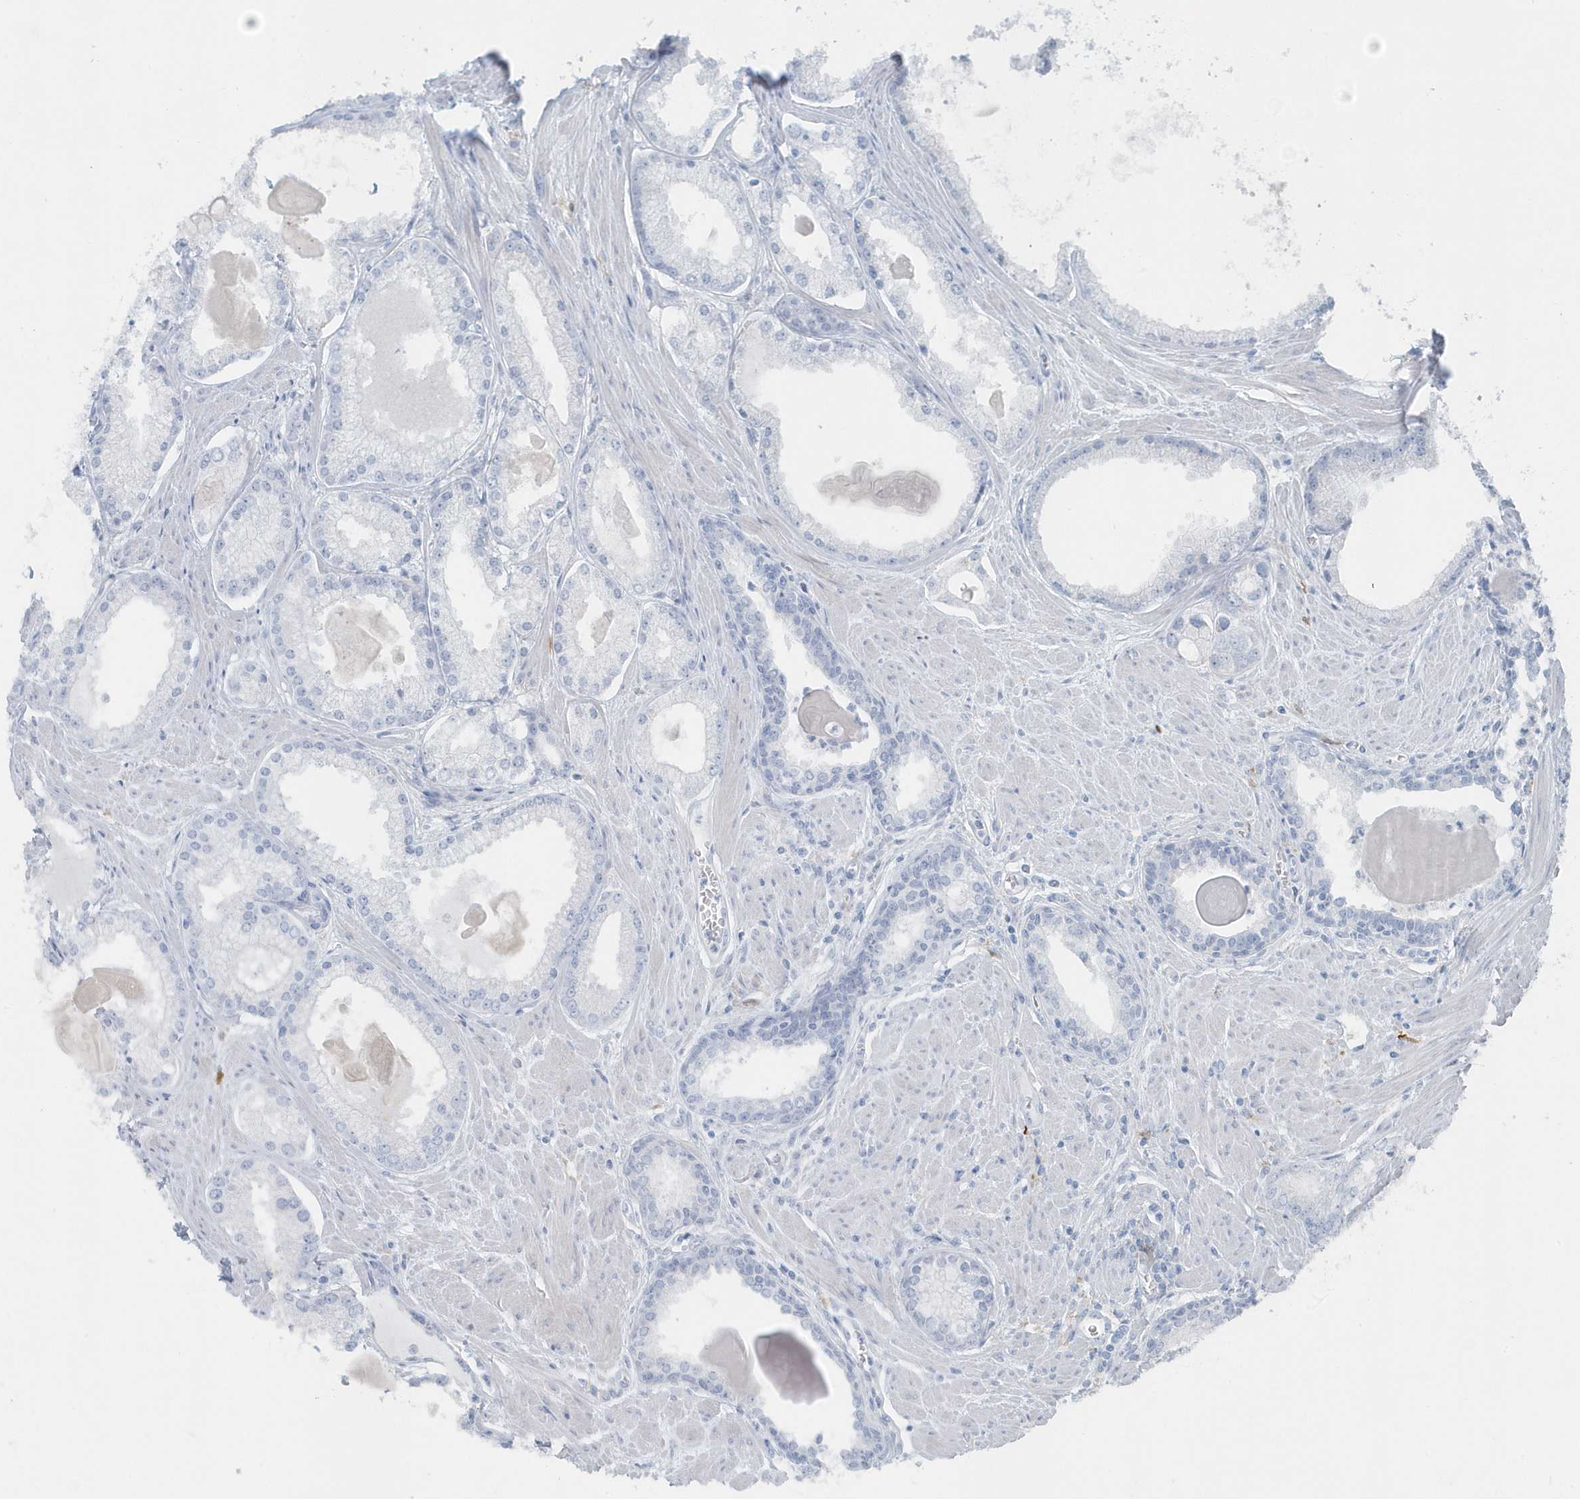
{"staining": {"intensity": "negative", "quantity": "none", "location": "none"}, "tissue": "prostate cancer", "cell_type": "Tumor cells", "image_type": "cancer", "snomed": [{"axis": "morphology", "description": "Adenocarcinoma, Low grade"}, {"axis": "topography", "description": "Prostate"}], "caption": "This is an immunohistochemistry histopathology image of human prostate cancer (adenocarcinoma (low-grade)). There is no expression in tumor cells.", "gene": "FAM98A", "patient": {"sex": "male", "age": 54}}